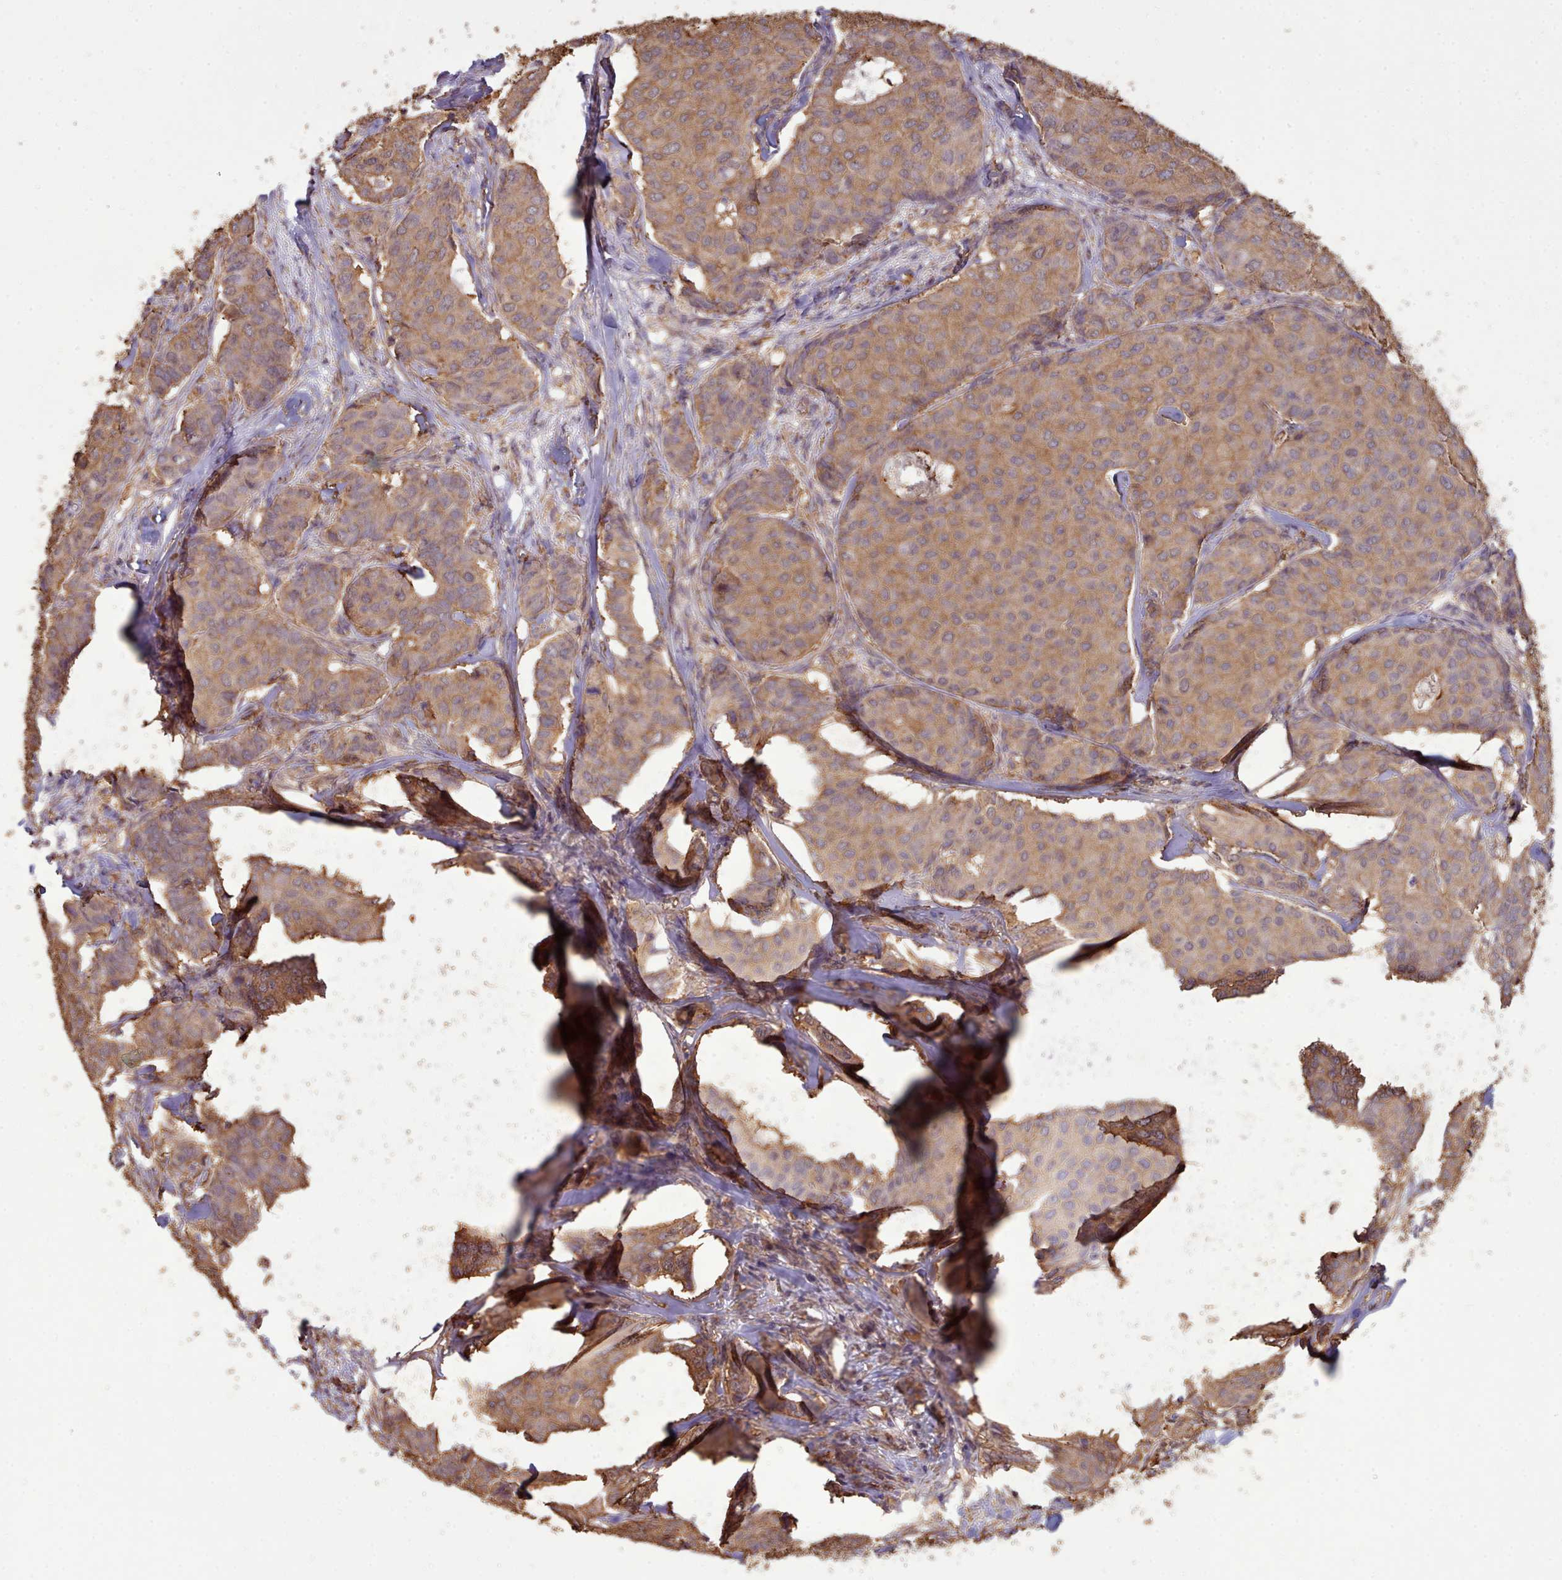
{"staining": {"intensity": "moderate", "quantity": ">75%", "location": "cytoplasmic/membranous"}, "tissue": "breast cancer", "cell_type": "Tumor cells", "image_type": "cancer", "snomed": [{"axis": "morphology", "description": "Duct carcinoma"}, {"axis": "topography", "description": "Breast"}], "caption": "Breast intraductal carcinoma was stained to show a protein in brown. There is medium levels of moderate cytoplasmic/membranous staining in approximately >75% of tumor cells.", "gene": "METRN", "patient": {"sex": "female", "age": 75}}